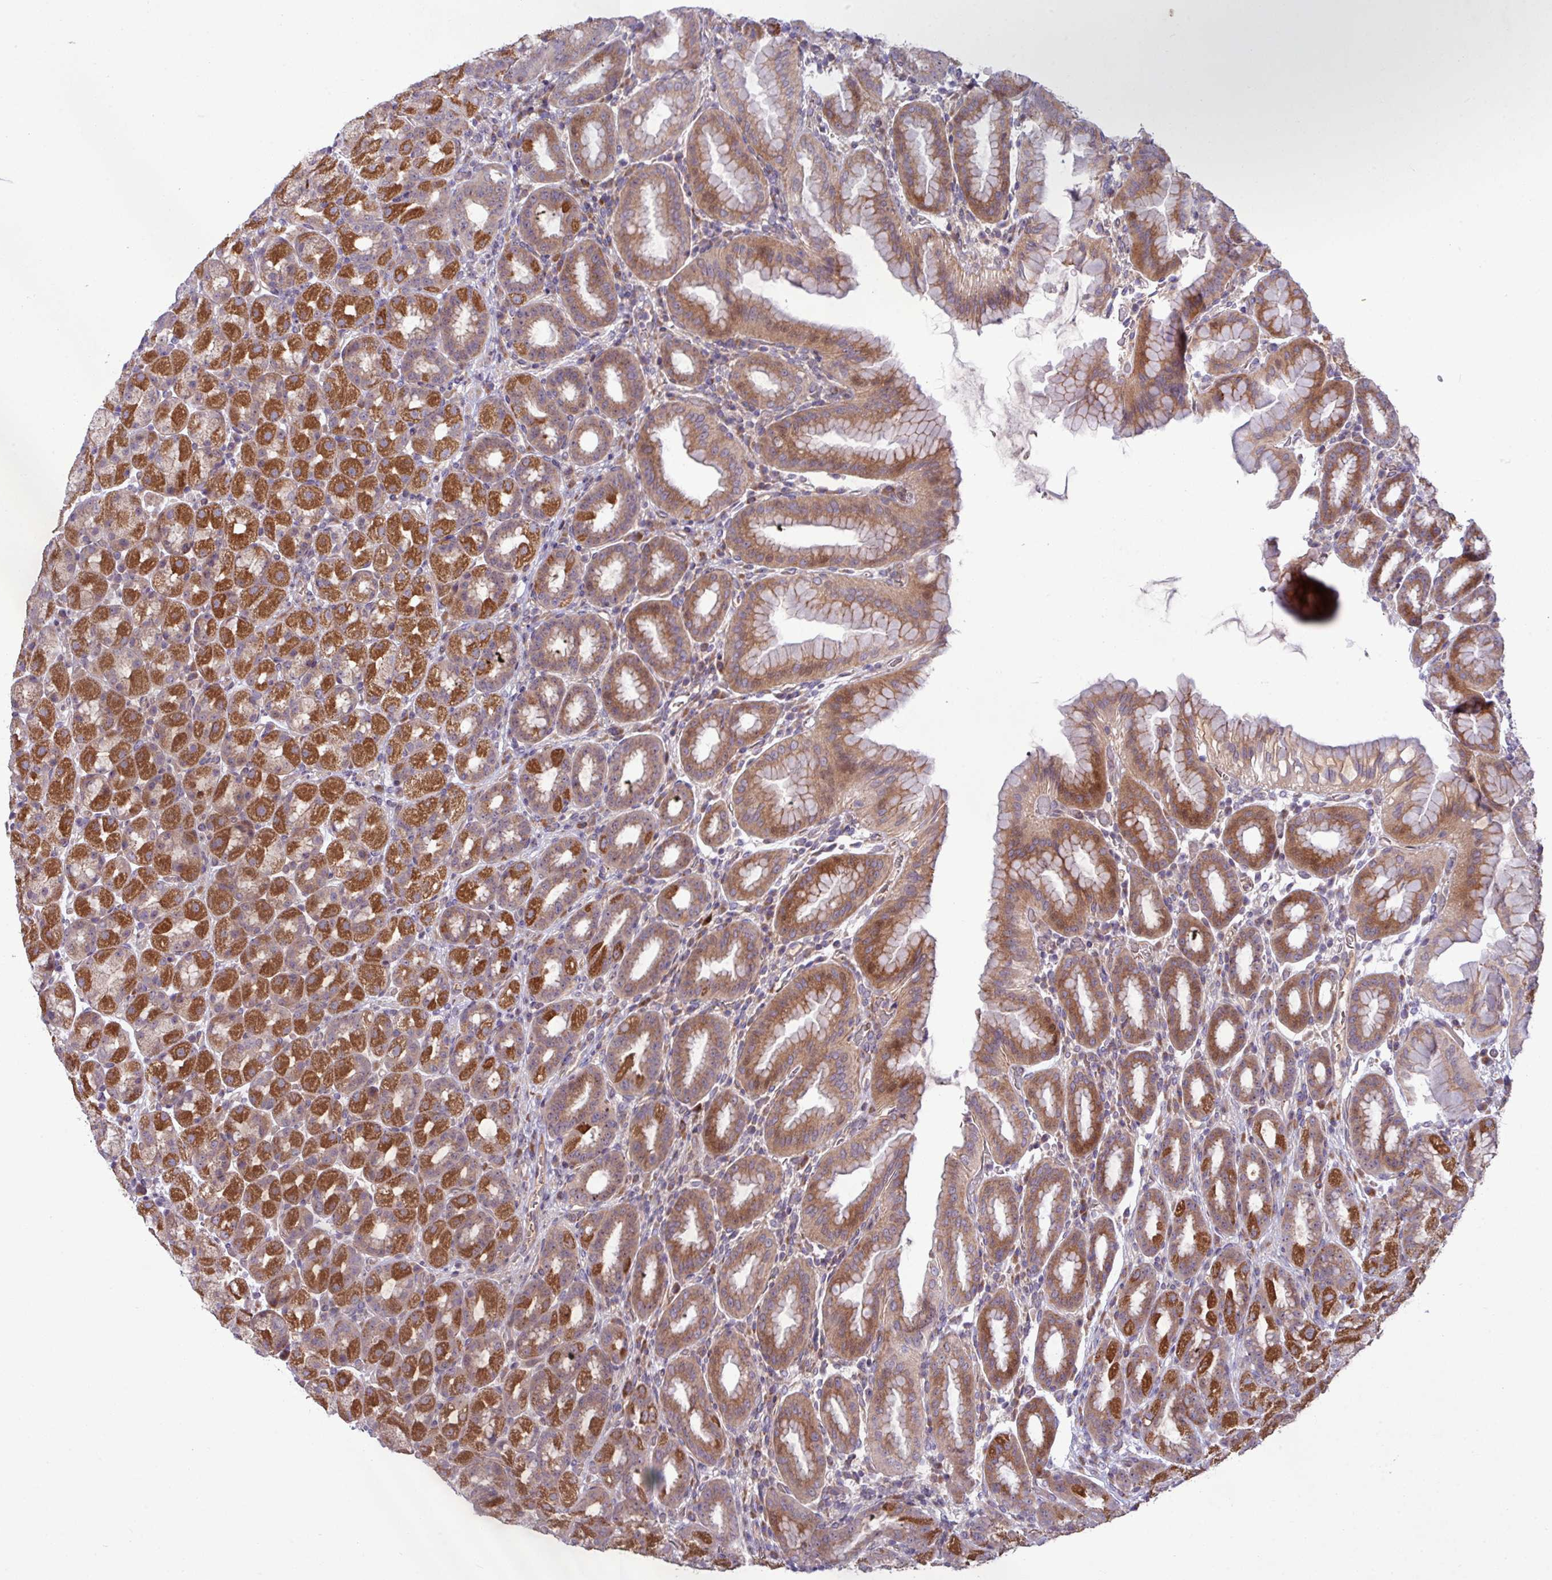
{"staining": {"intensity": "strong", "quantity": "25%-75%", "location": "cytoplasmic/membranous"}, "tissue": "stomach", "cell_type": "Glandular cells", "image_type": "normal", "snomed": [{"axis": "morphology", "description": "Normal tissue, NOS"}, {"axis": "topography", "description": "Stomach, upper"}, {"axis": "topography", "description": "Stomach"}], "caption": "Glandular cells demonstrate high levels of strong cytoplasmic/membranous staining in about 25%-75% of cells in normal stomach. The protein is shown in brown color, while the nuclei are stained blue.", "gene": "TNFSF12", "patient": {"sex": "male", "age": 68}}